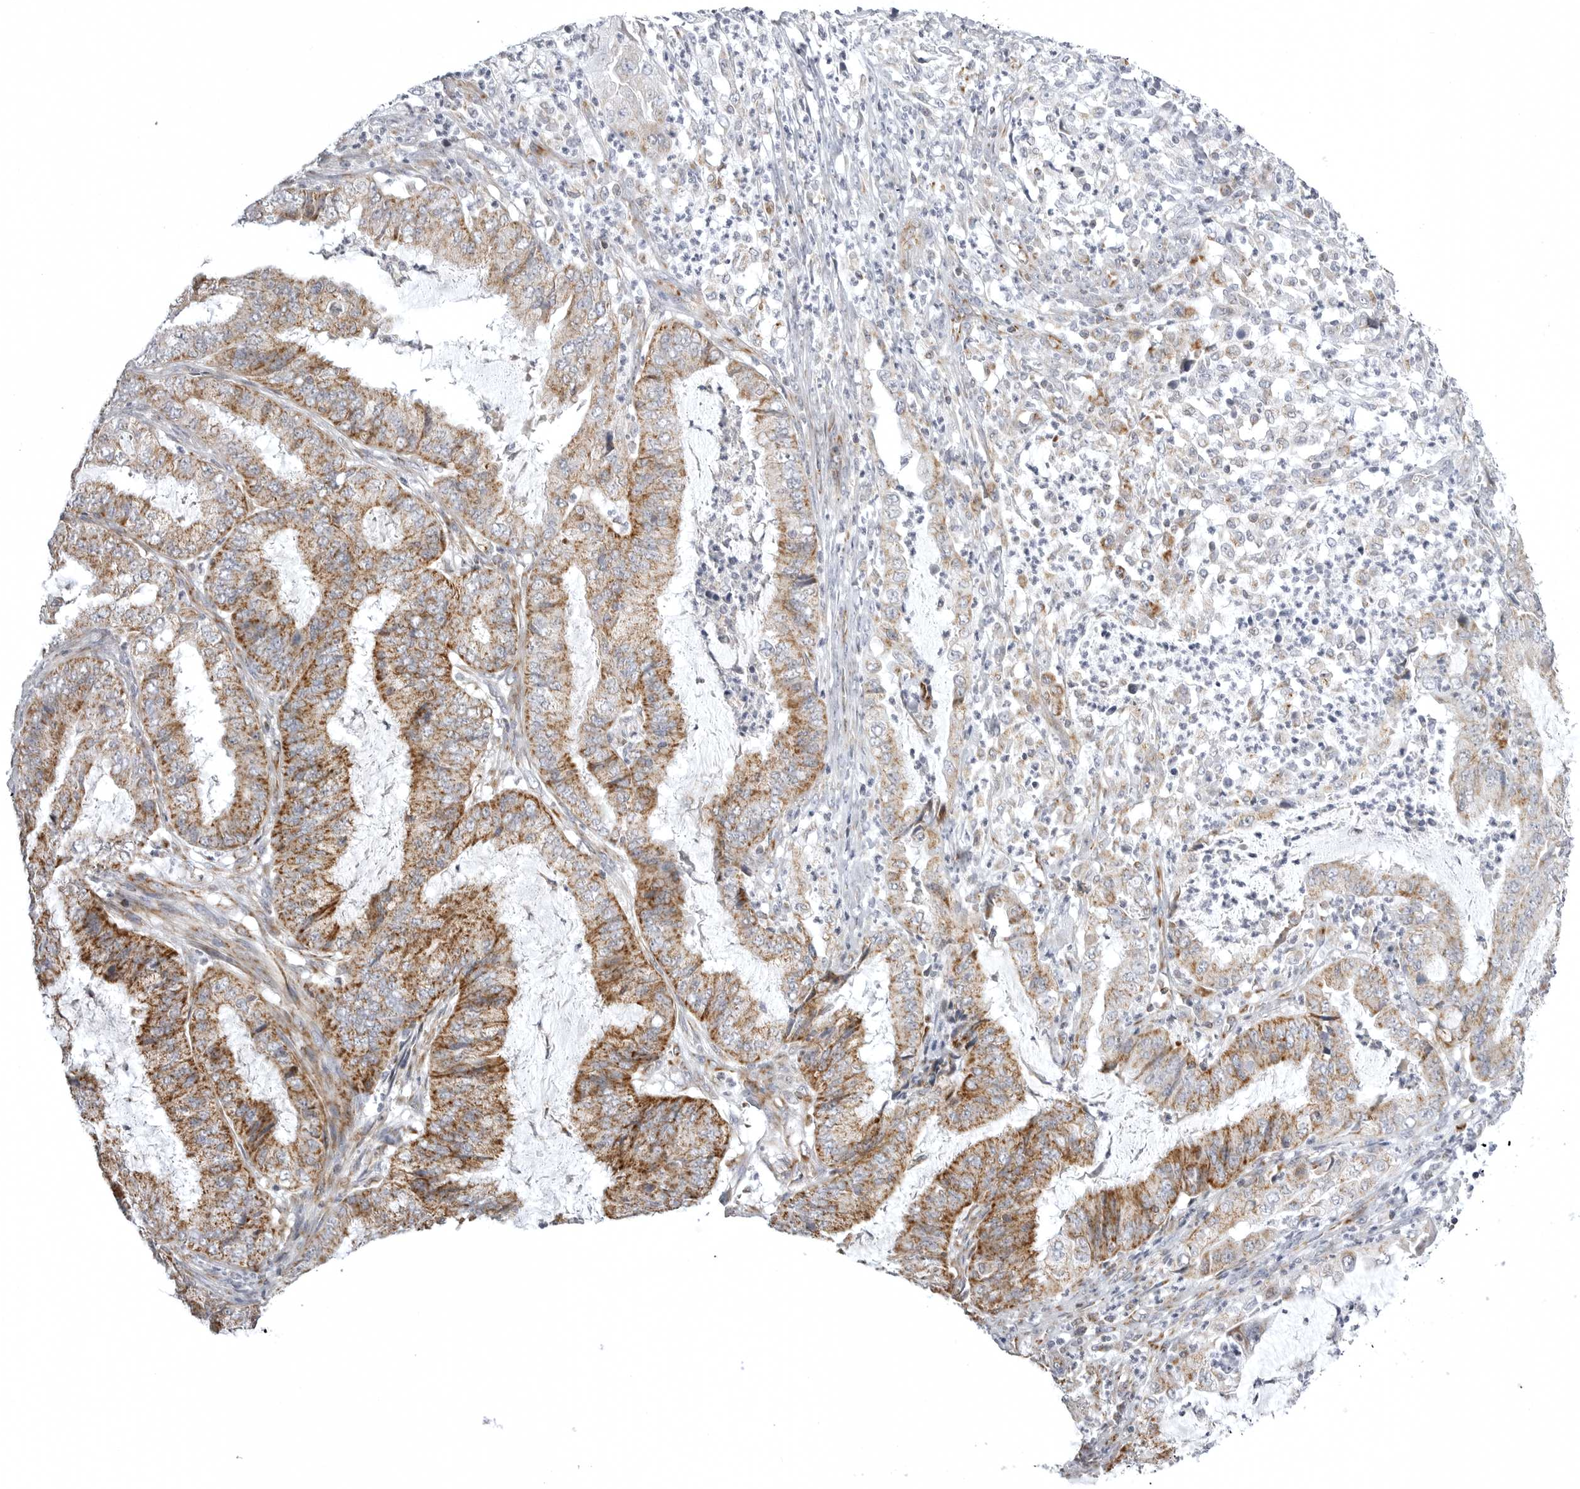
{"staining": {"intensity": "strong", "quantity": ">75%", "location": "cytoplasmic/membranous"}, "tissue": "endometrial cancer", "cell_type": "Tumor cells", "image_type": "cancer", "snomed": [{"axis": "morphology", "description": "Adenocarcinoma, NOS"}, {"axis": "topography", "description": "Endometrium"}], "caption": "Tumor cells show high levels of strong cytoplasmic/membranous staining in about >75% of cells in human adenocarcinoma (endometrial).", "gene": "TUFM", "patient": {"sex": "female", "age": 49}}